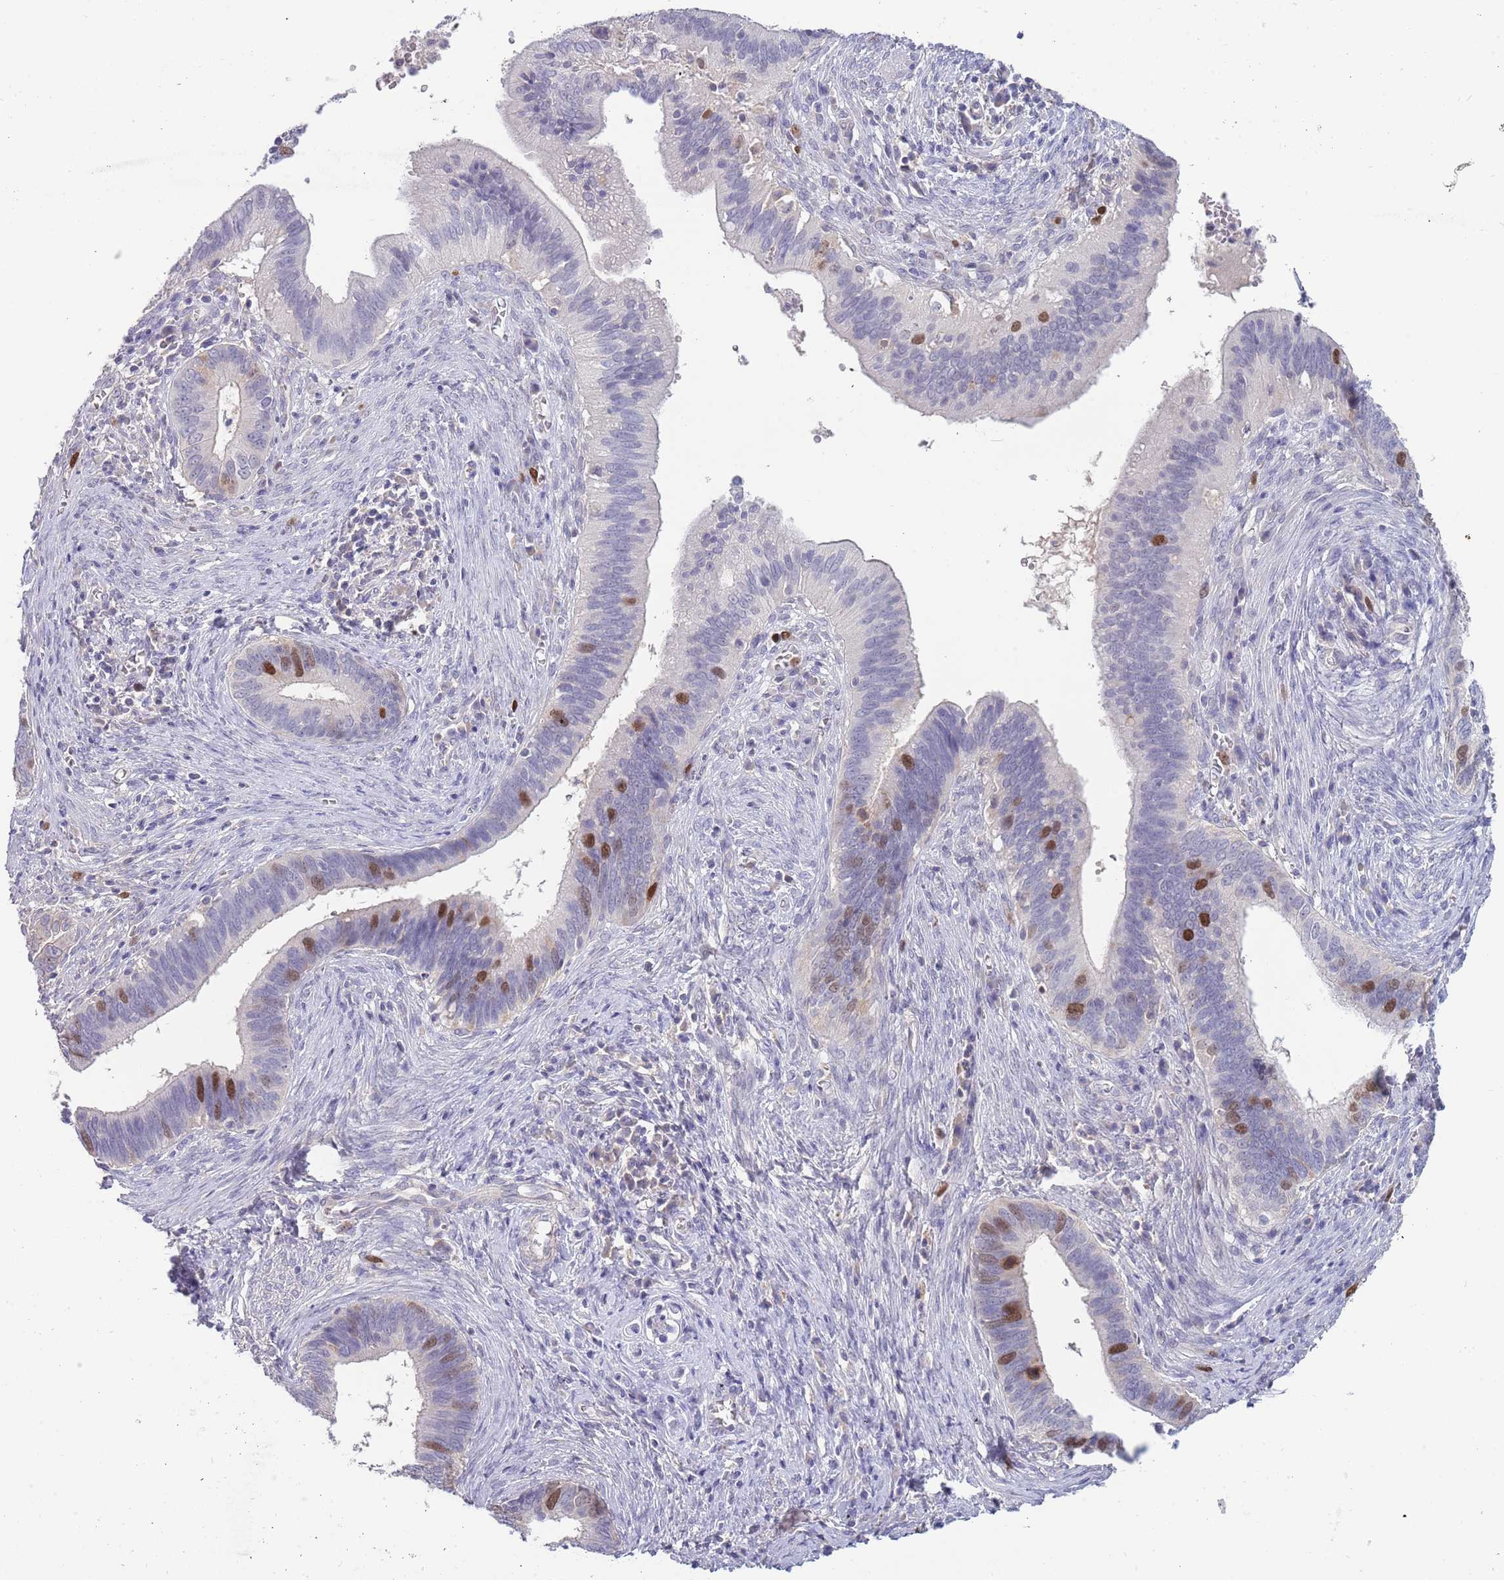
{"staining": {"intensity": "strong", "quantity": "<25%", "location": "nuclear"}, "tissue": "cervical cancer", "cell_type": "Tumor cells", "image_type": "cancer", "snomed": [{"axis": "morphology", "description": "Adenocarcinoma, NOS"}, {"axis": "topography", "description": "Cervix"}], "caption": "This is a histology image of IHC staining of adenocarcinoma (cervical), which shows strong expression in the nuclear of tumor cells.", "gene": "PIMREG", "patient": {"sex": "female", "age": 42}}